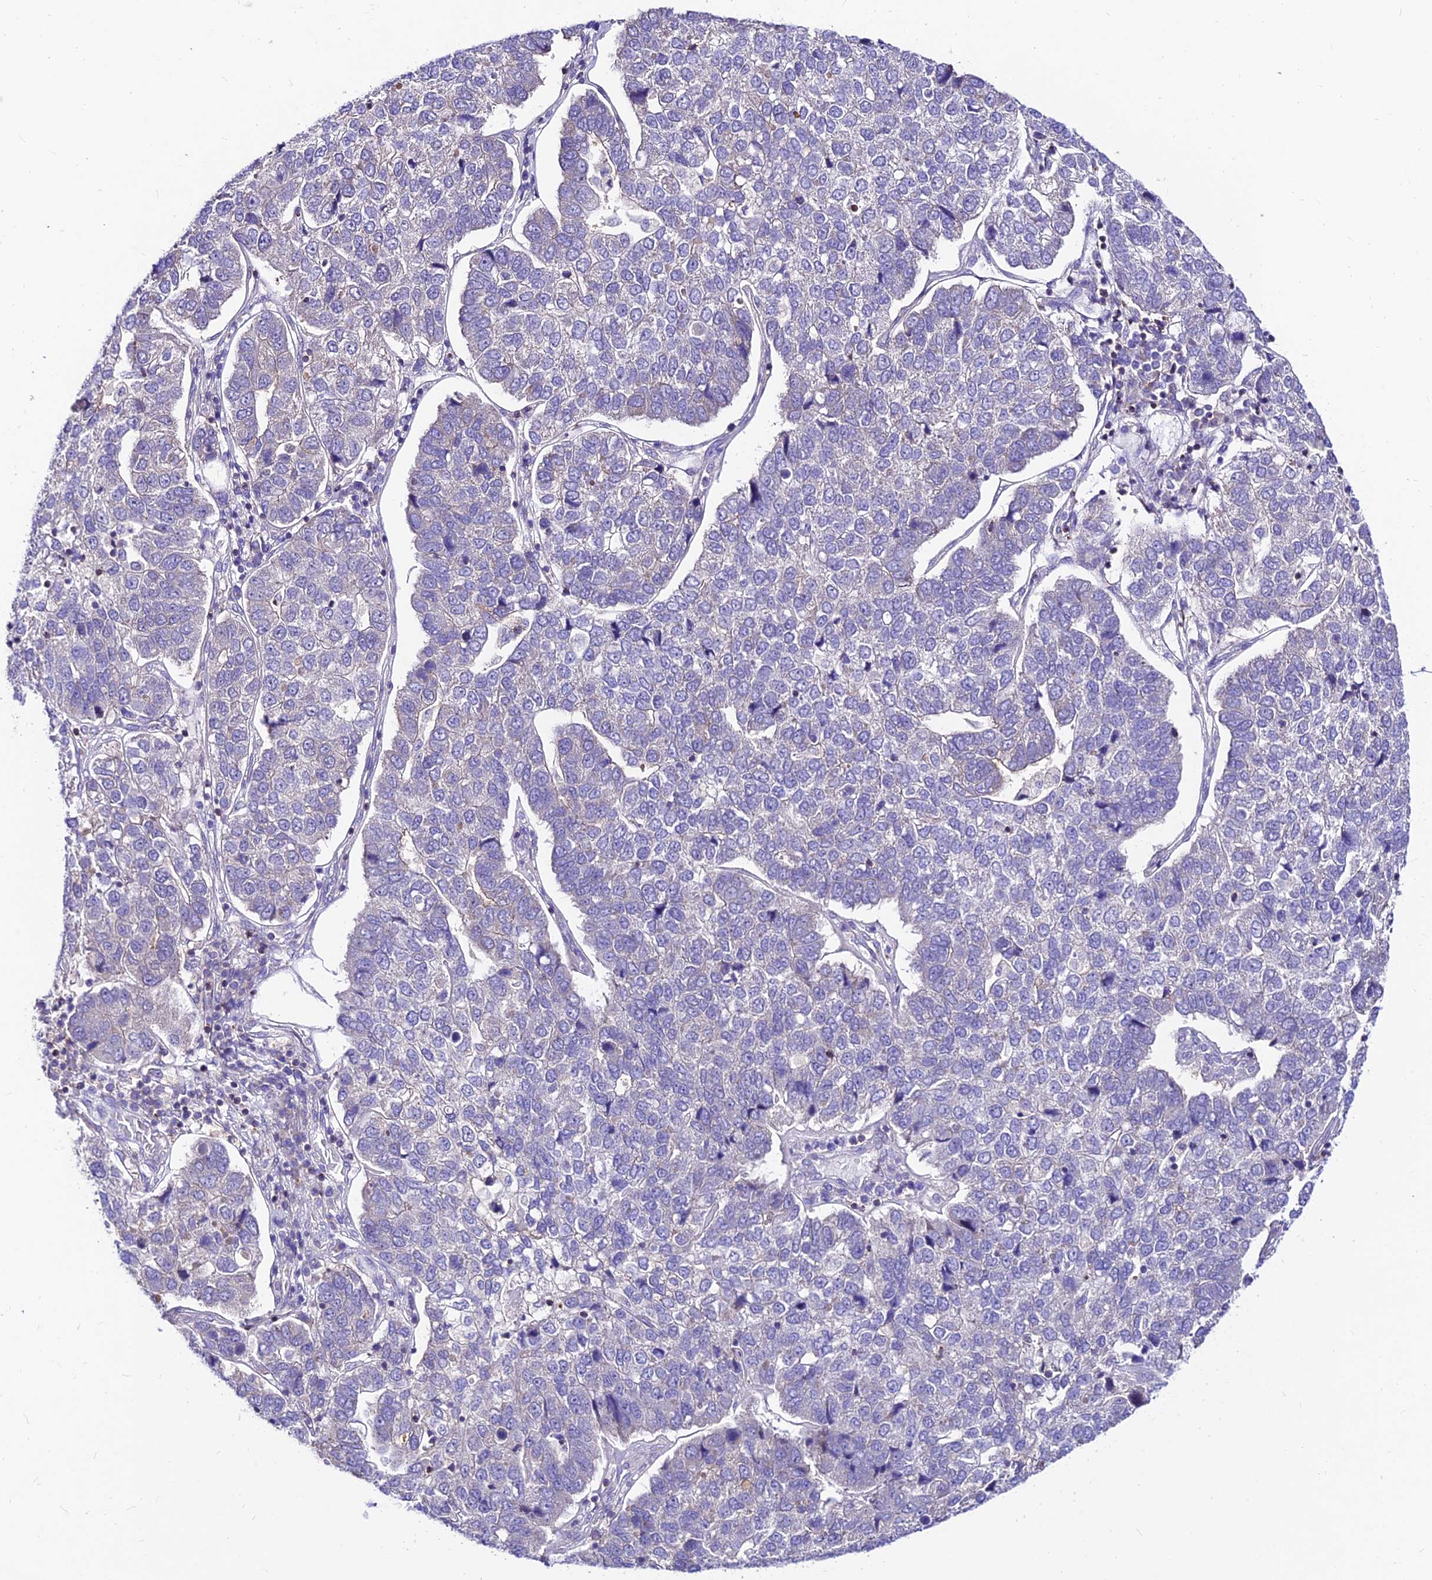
{"staining": {"intensity": "moderate", "quantity": "<25%", "location": "cytoplasmic/membranous"}, "tissue": "pancreatic cancer", "cell_type": "Tumor cells", "image_type": "cancer", "snomed": [{"axis": "morphology", "description": "Adenocarcinoma, NOS"}, {"axis": "topography", "description": "Pancreas"}], "caption": "Protein staining shows moderate cytoplasmic/membranous positivity in about <25% of tumor cells in adenocarcinoma (pancreatic). (brown staining indicates protein expression, while blue staining denotes nuclei).", "gene": "C6orf132", "patient": {"sex": "female", "age": 61}}